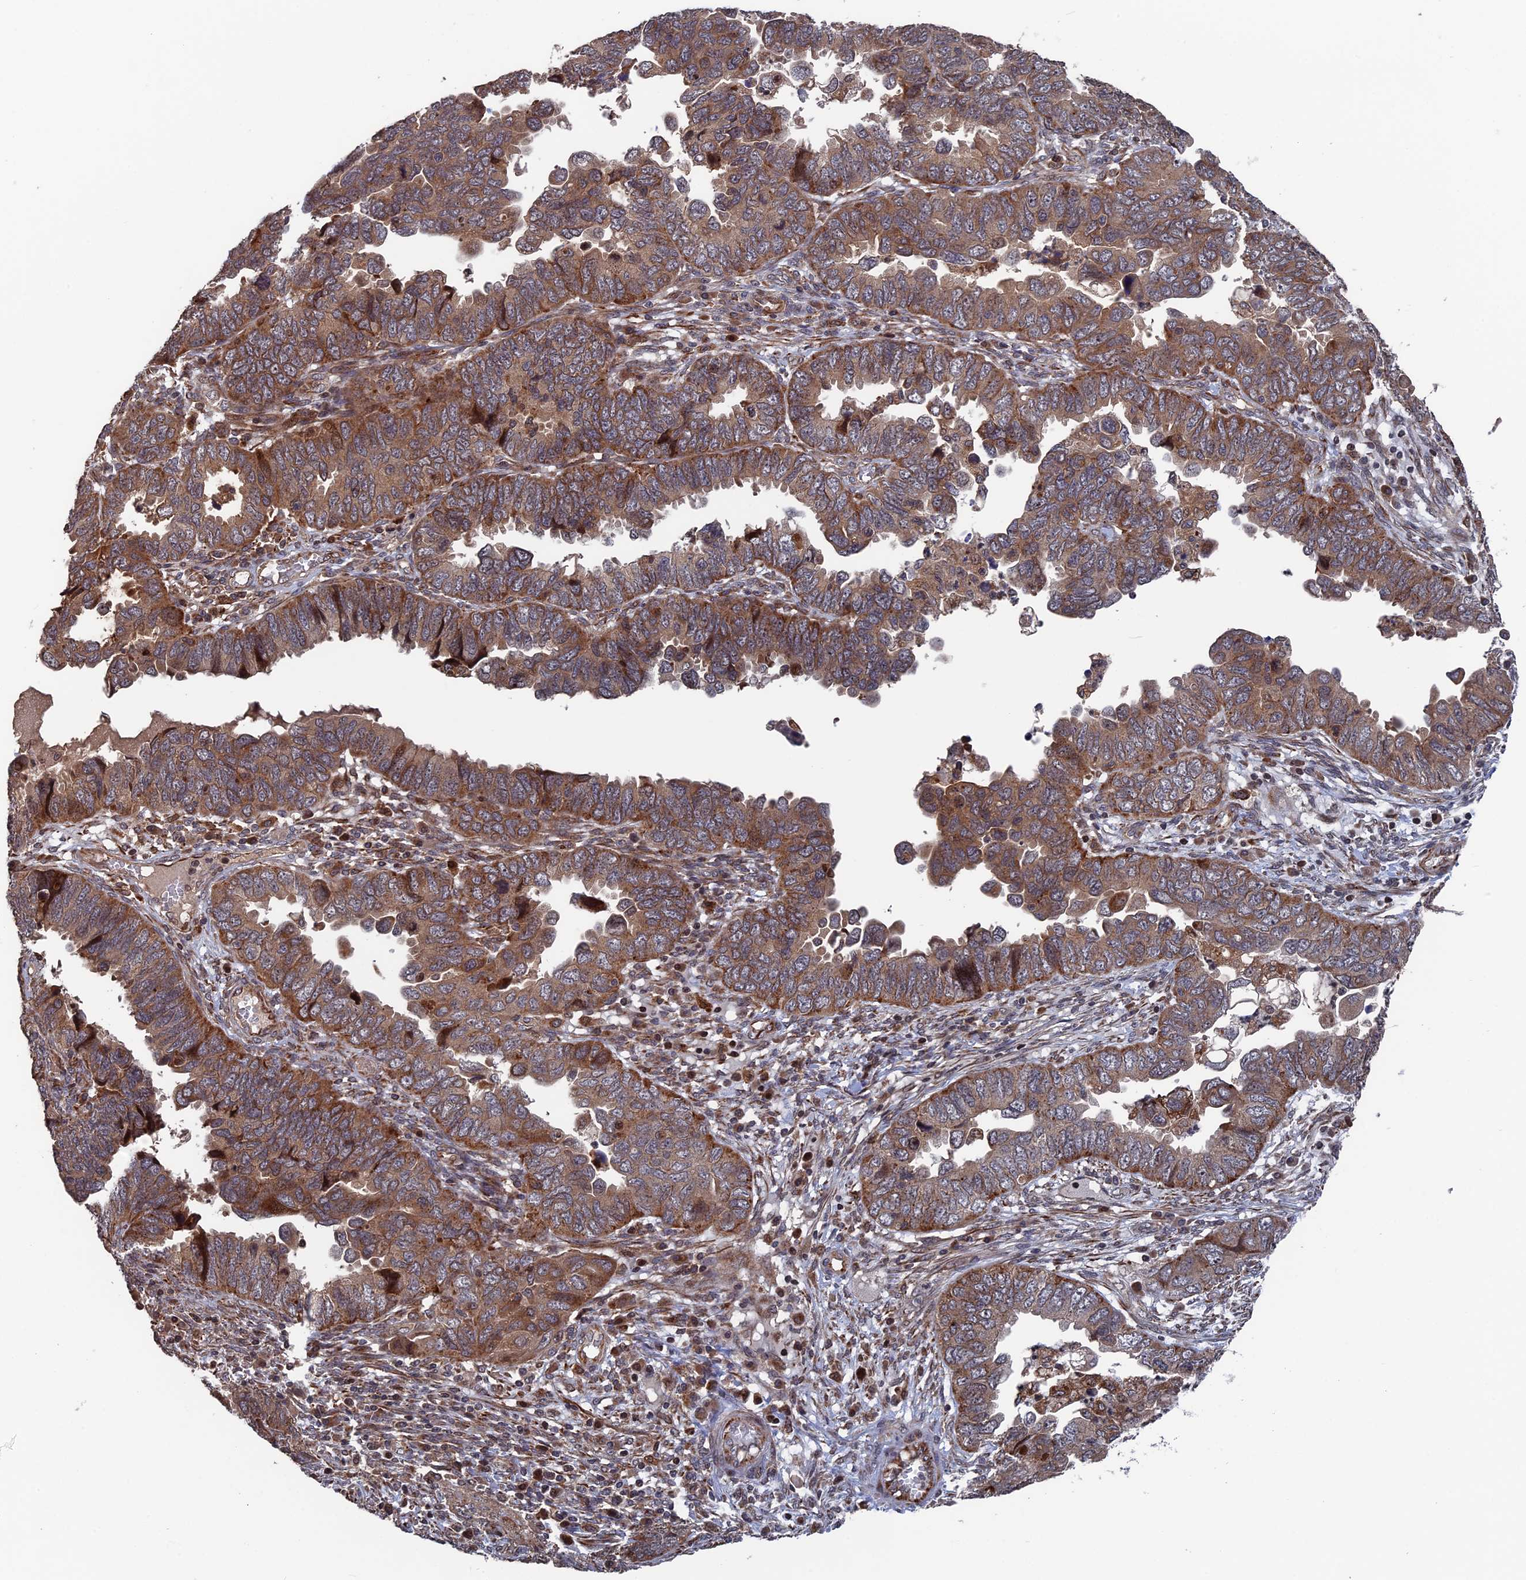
{"staining": {"intensity": "moderate", "quantity": ">75%", "location": "cytoplasmic/membranous"}, "tissue": "endometrial cancer", "cell_type": "Tumor cells", "image_type": "cancer", "snomed": [{"axis": "morphology", "description": "Adenocarcinoma, NOS"}, {"axis": "topography", "description": "Endometrium"}], "caption": "Approximately >75% of tumor cells in human adenocarcinoma (endometrial) show moderate cytoplasmic/membranous protein positivity as visualized by brown immunohistochemical staining.", "gene": "PLA2G15", "patient": {"sex": "female", "age": 79}}